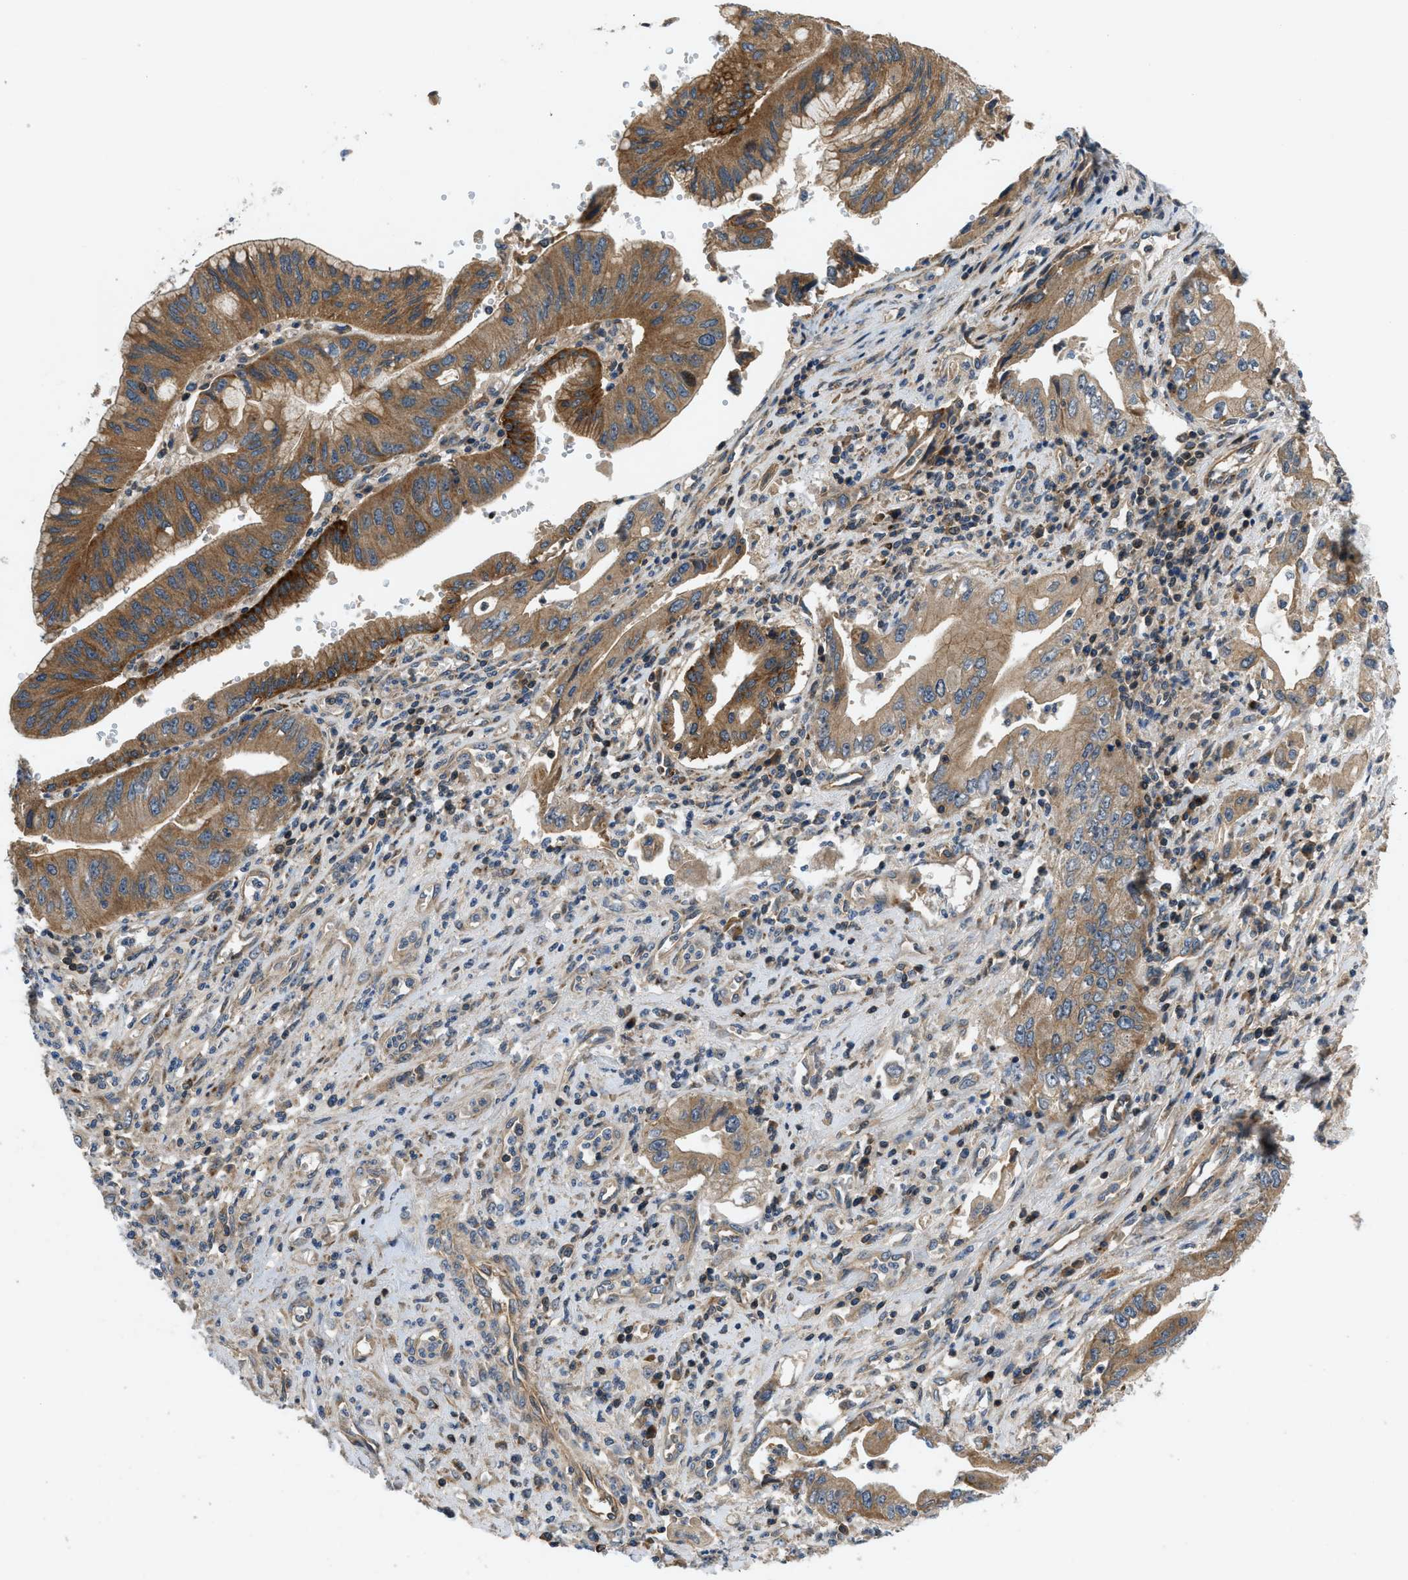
{"staining": {"intensity": "moderate", "quantity": ">75%", "location": "cytoplasmic/membranous"}, "tissue": "pancreatic cancer", "cell_type": "Tumor cells", "image_type": "cancer", "snomed": [{"axis": "morphology", "description": "Adenocarcinoma, NOS"}, {"axis": "topography", "description": "Pancreas"}], "caption": "This is an image of immunohistochemistry (IHC) staining of adenocarcinoma (pancreatic), which shows moderate expression in the cytoplasmic/membranous of tumor cells.", "gene": "CNNM3", "patient": {"sex": "female", "age": 73}}